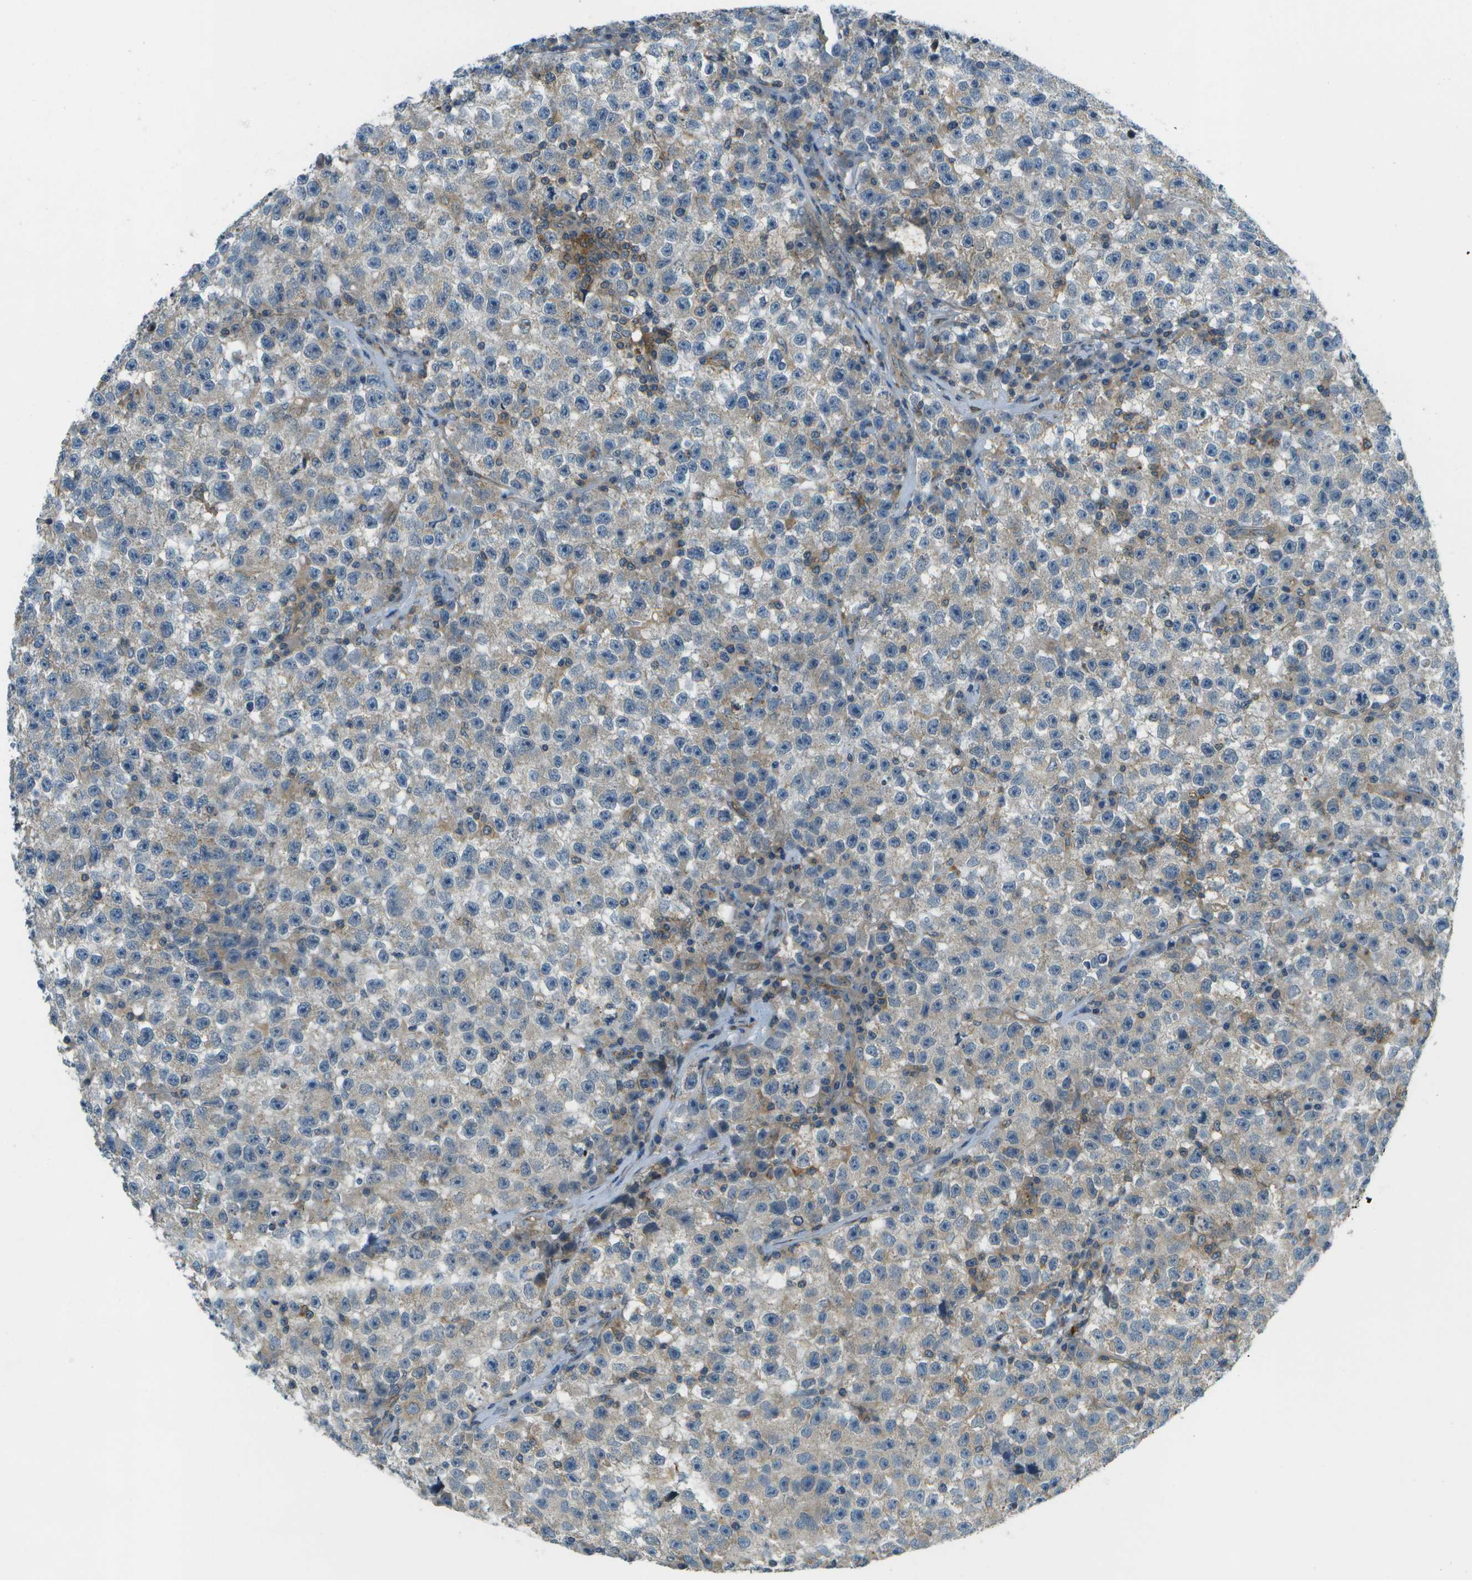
{"staining": {"intensity": "weak", "quantity": "<25%", "location": "cytoplasmic/membranous"}, "tissue": "testis cancer", "cell_type": "Tumor cells", "image_type": "cancer", "snomed": [{"axis": "morphology", "description": "Seminoma, NOS"}, {"axis": "topography", "description": "Testis"}], "caption": "Tumor cells are negative for brown protein staining in testis cancer (seminoma).", "gene": "CTIF", "patient": {"sex": "male", "age": 22}}